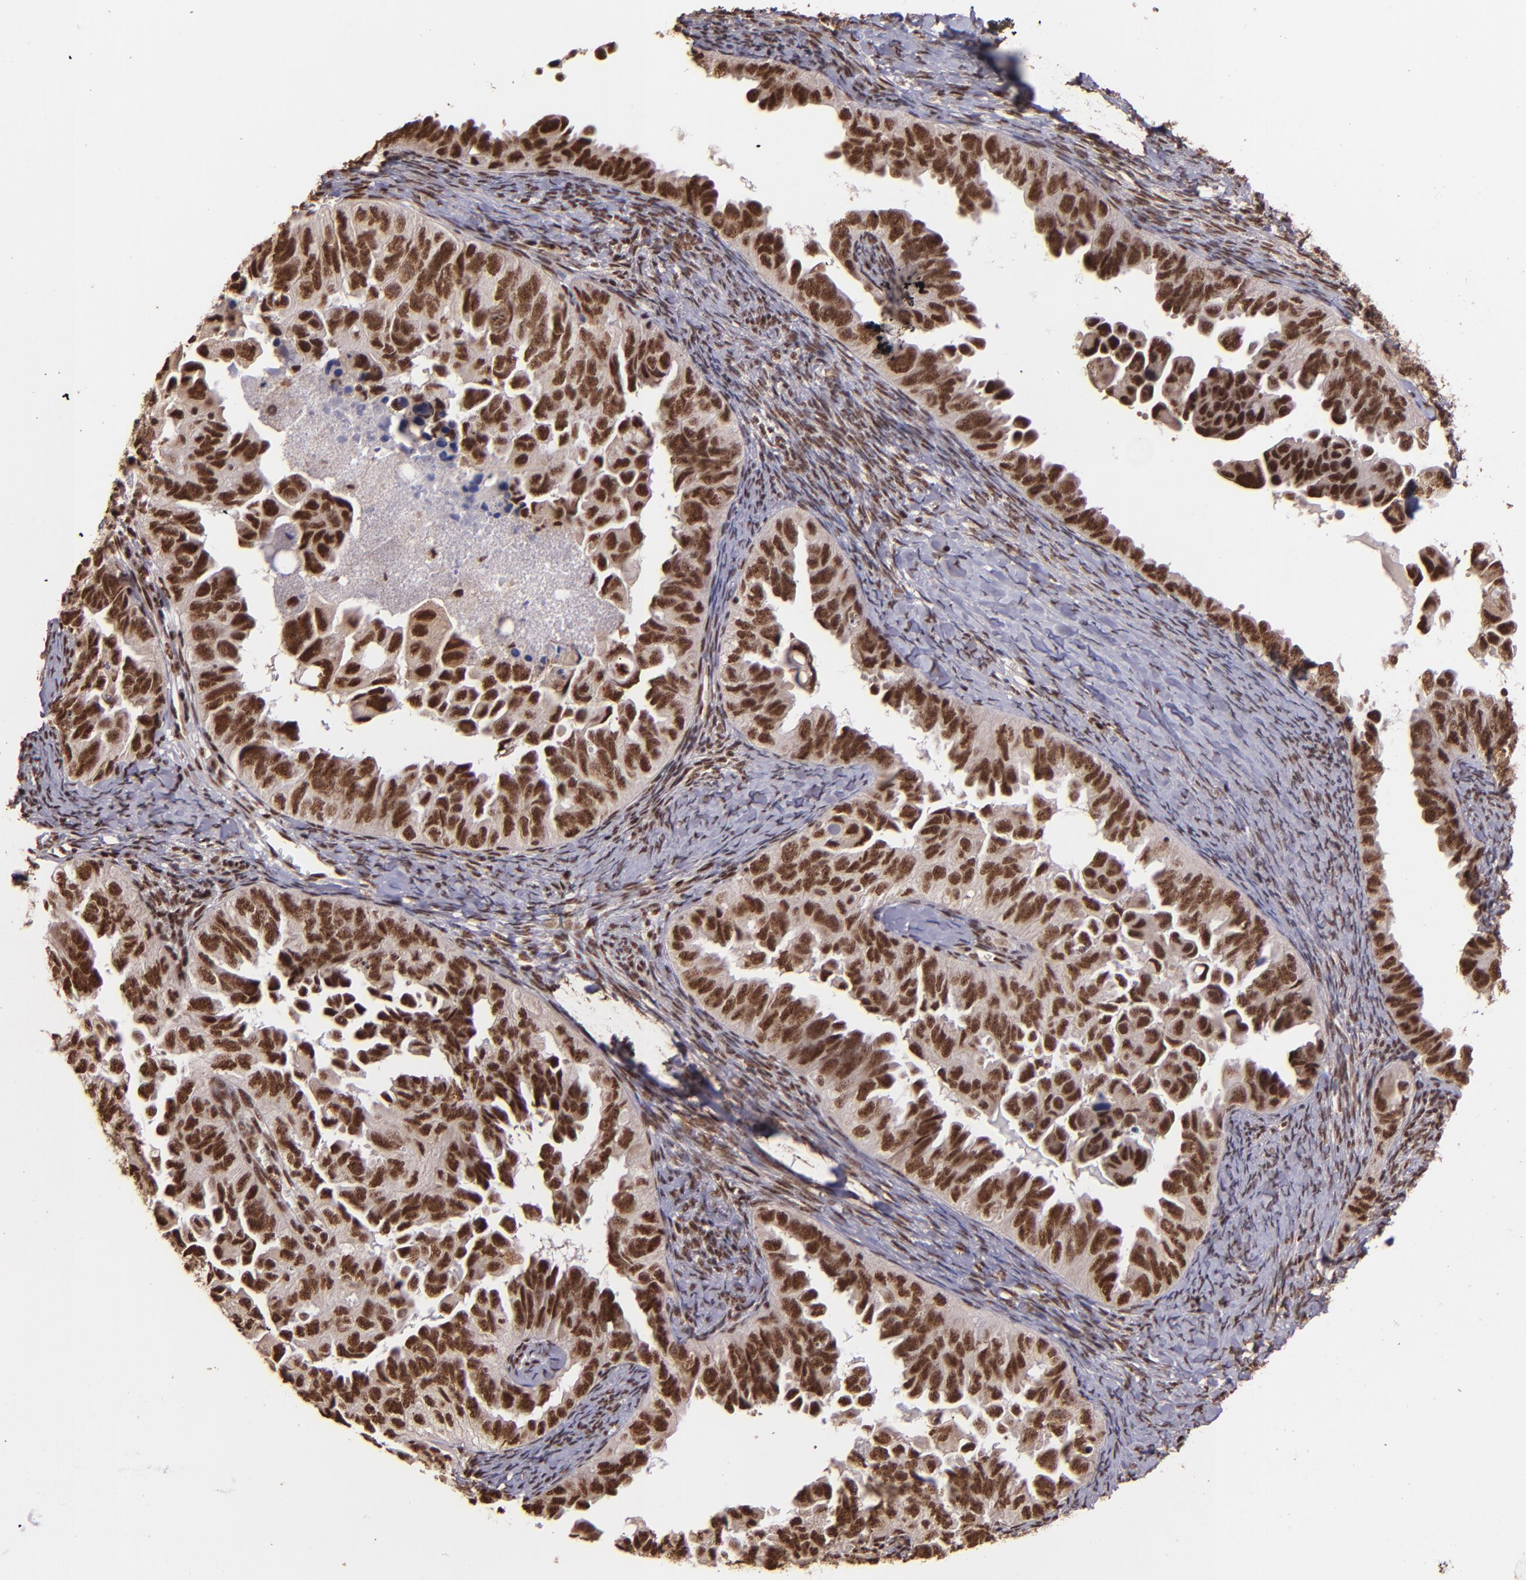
{"staining": {"intensity": "strong", "quantity": ">75%", "location": "nuclear"}, "tissue": "ovarian cancer", "cell_type": "Tumor cells", "image_type": "cancer", "snomed": [{"axis": "morphology", "description": "Cystadenocarcinoma, serous, NOS"}, {"axis": "topography", "description": "Ovary"}], "caption": "Protein expression analysis of human ovarian cancer (serous cystadenocarcinoma) reveals strong nuclear staining in approximately >75% of tumor cells.", "gene": "PQBP1", "patient": {"sex": "female", "age": 82}}